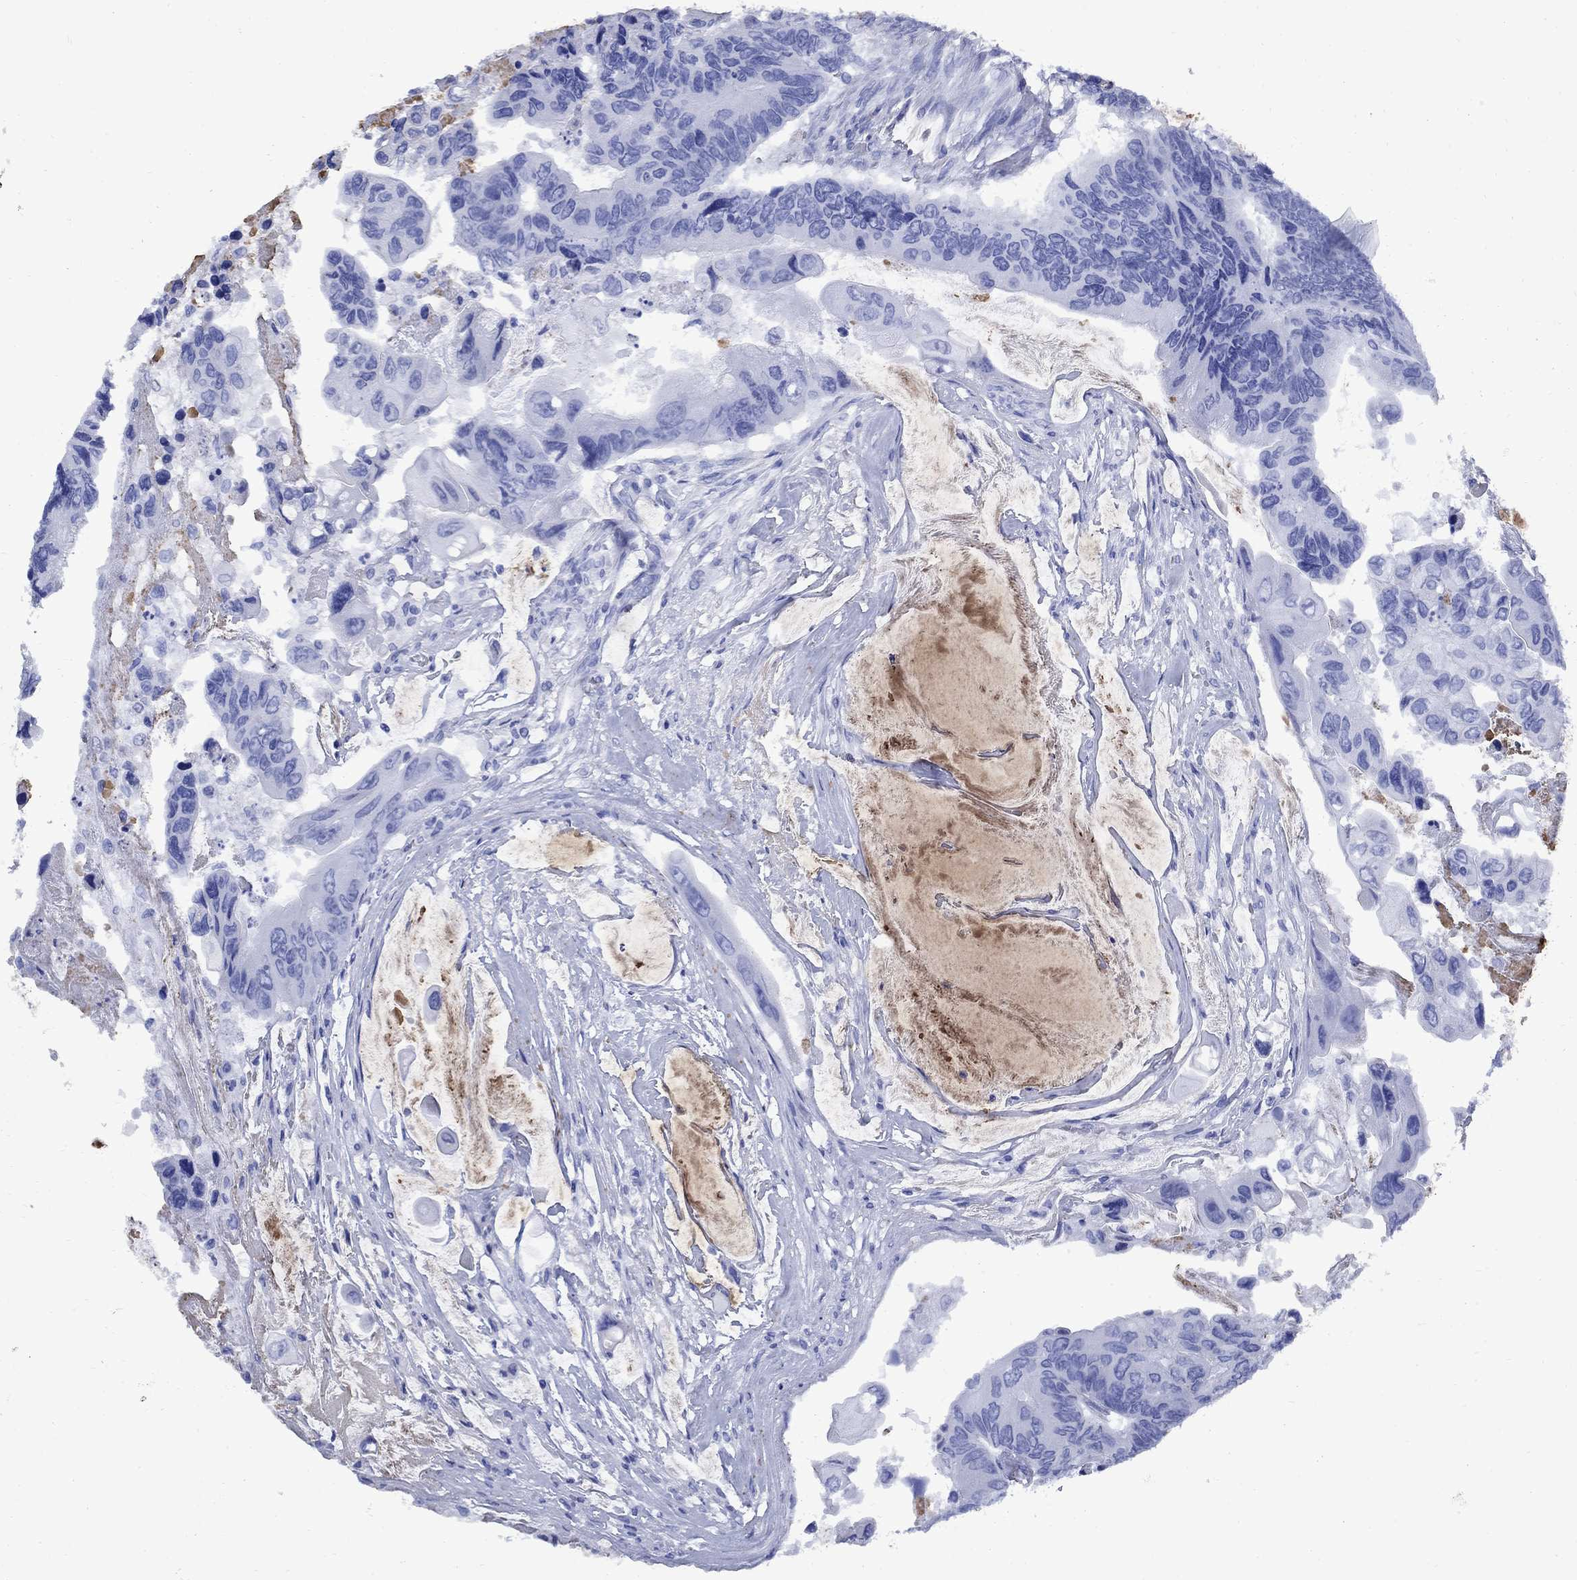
{"staining": {"intensity": "negative", "quantity": "none", "location": "none"}, "tissue": "colorectal cancer", "cell_type": "Tumor cells", "image_type": "cancer", "snomed": [{"axis": "morphology", "description": "Adenocarcinoma, NOS"}, {"axis": "topography", "description": "Rectum"}], "caption": "The histopathology image displays no staining of tumor cells in colorectal cancer.", "gene": "VTN", "patient": {"sex": "male", "age": 63}}